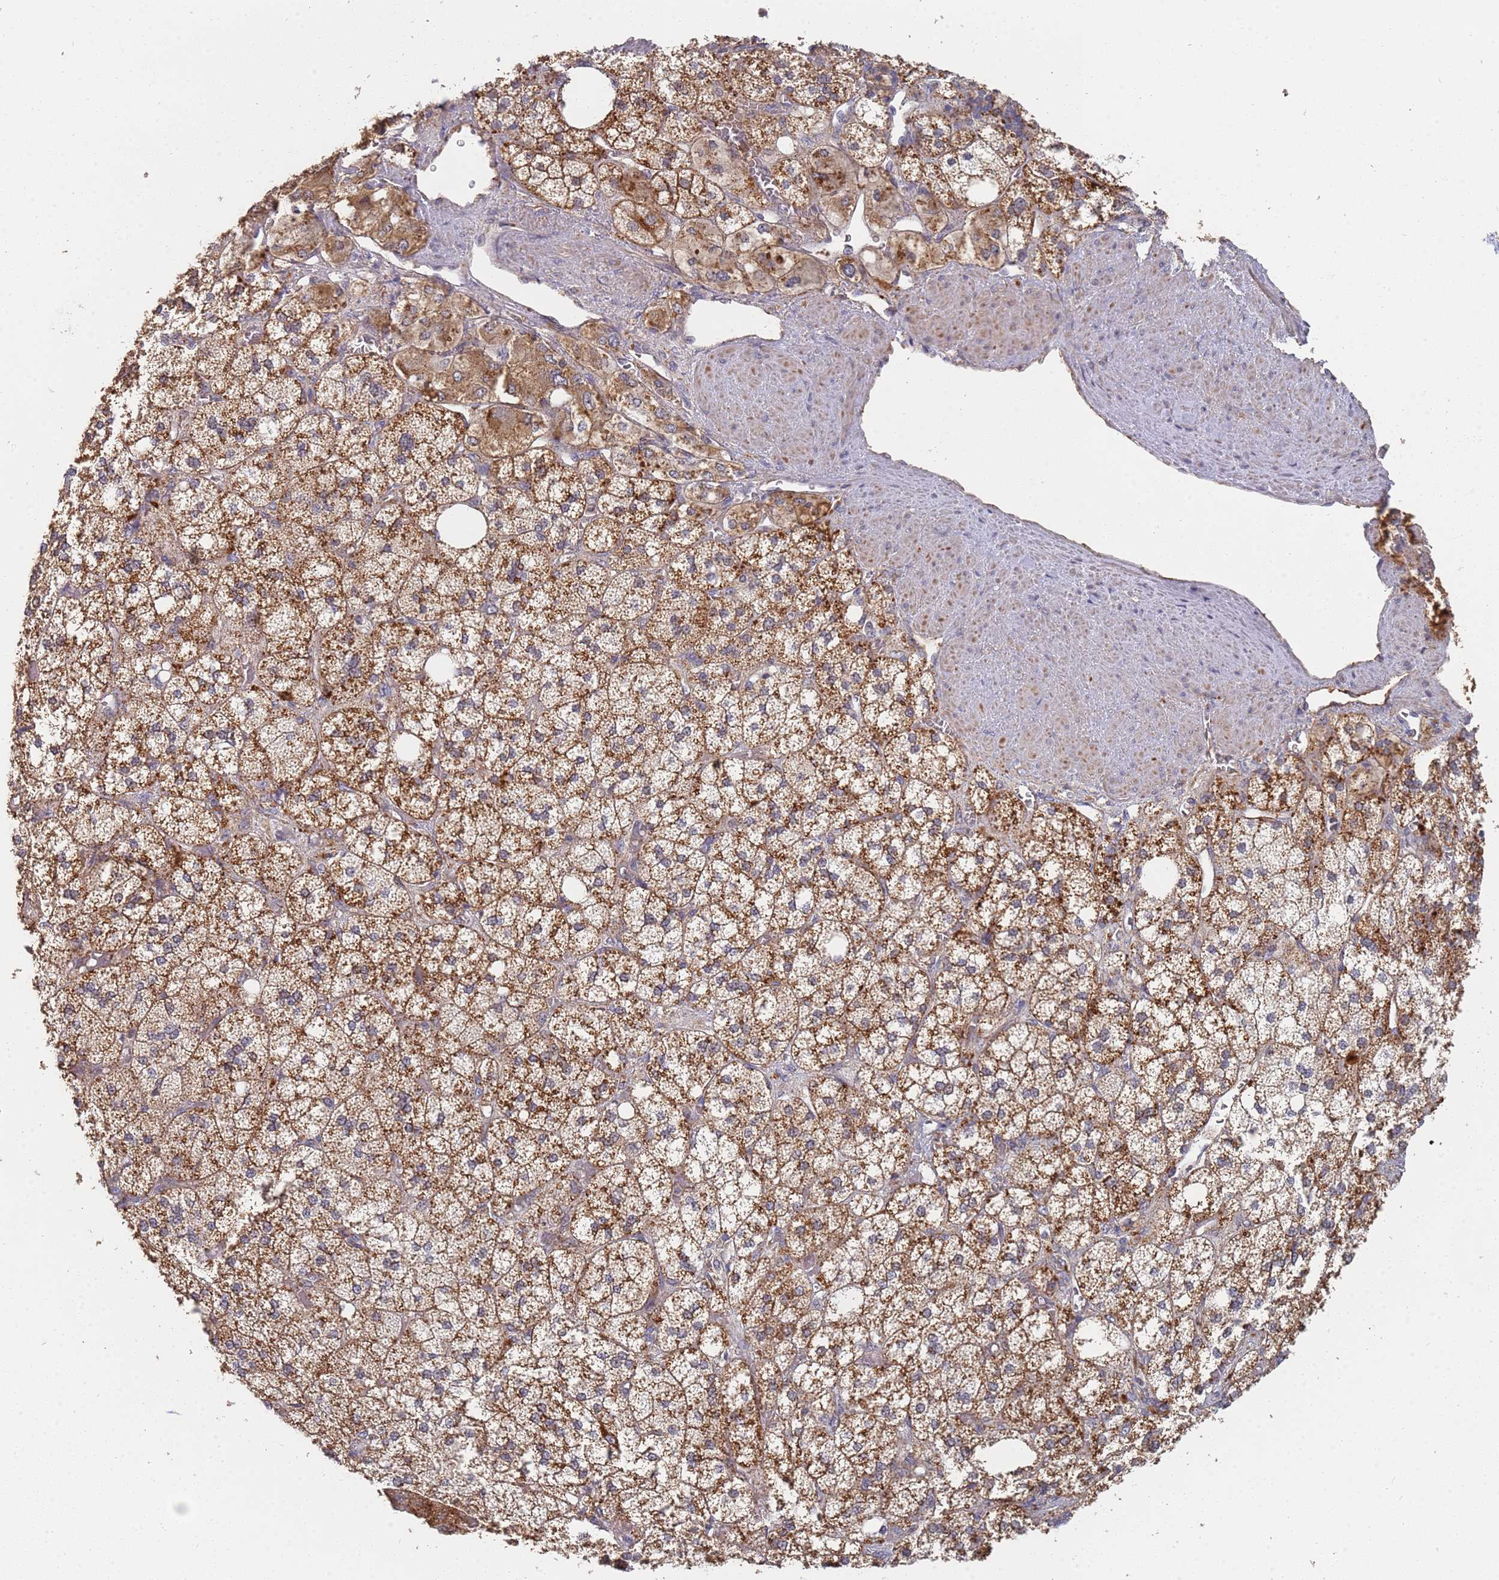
{"staining": {"intensity": "moderate", "quantity": ">75%", "location": "cytoplasmic/membranous"}, "tissue": "adrenal gland", "cell_type": "Glandular cells", "image_type": "normal", "snomed": [{"axis": "morphology", "description": "Normal tissue, NOS"}, {"axis": "topography", "description": "Adrenal gland"}], "caption": "IHC image of unremarkable adrenal gland: adrenal gland stained using IHC displays medium levels of moderate protein expression localized specifically in the cytoplasmic/membranous of glandular cells, appearing as a cytoplasmic/membranous brown color.", "gene": "ABCB6", "patient": {"sex": "male", "age": 61}}